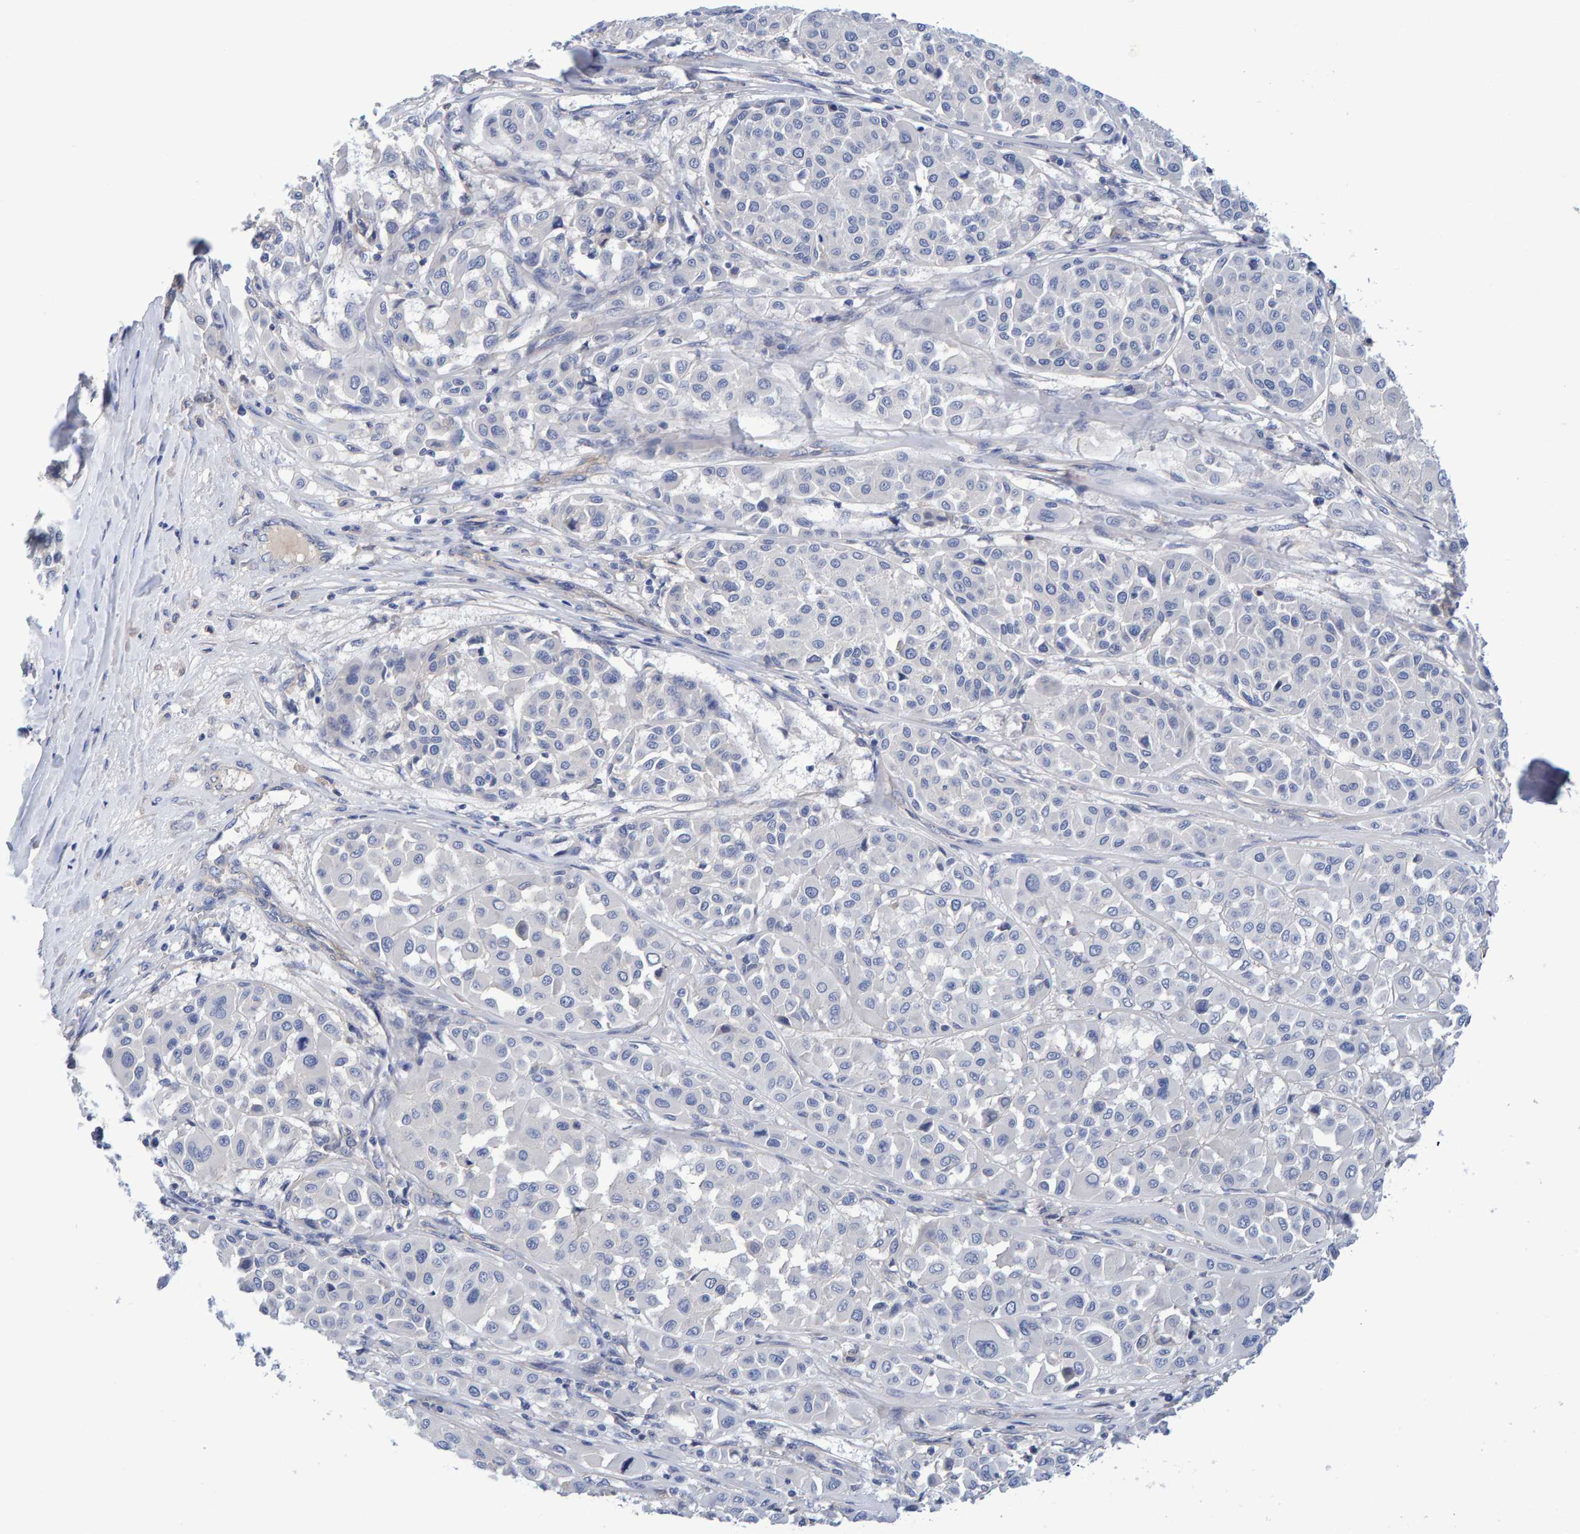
{"staining": {"intensity": "negative", "quantity": "none", "location": "none"}, "tissue": "melanoma", "cell_type": "Tumor cells", "image_type": "cancer", "snomed": [{"axis": "morphology", "description": "Malignant melanoma, Metastatic site"}, {"axis": "topography", "description": "Soft tissue"}], "caption": "This photomicrograph is of melanoma stained with immunohistochemistry (IHC) to label a protein in brown with the nuclei are counter-stained blue. There is no staining in tumor cells. (Immunohistochemistry, brightfield microscopy, high magnification).", "gene": "EFR3A", "patient": {"sex": "male", "age": 41}}